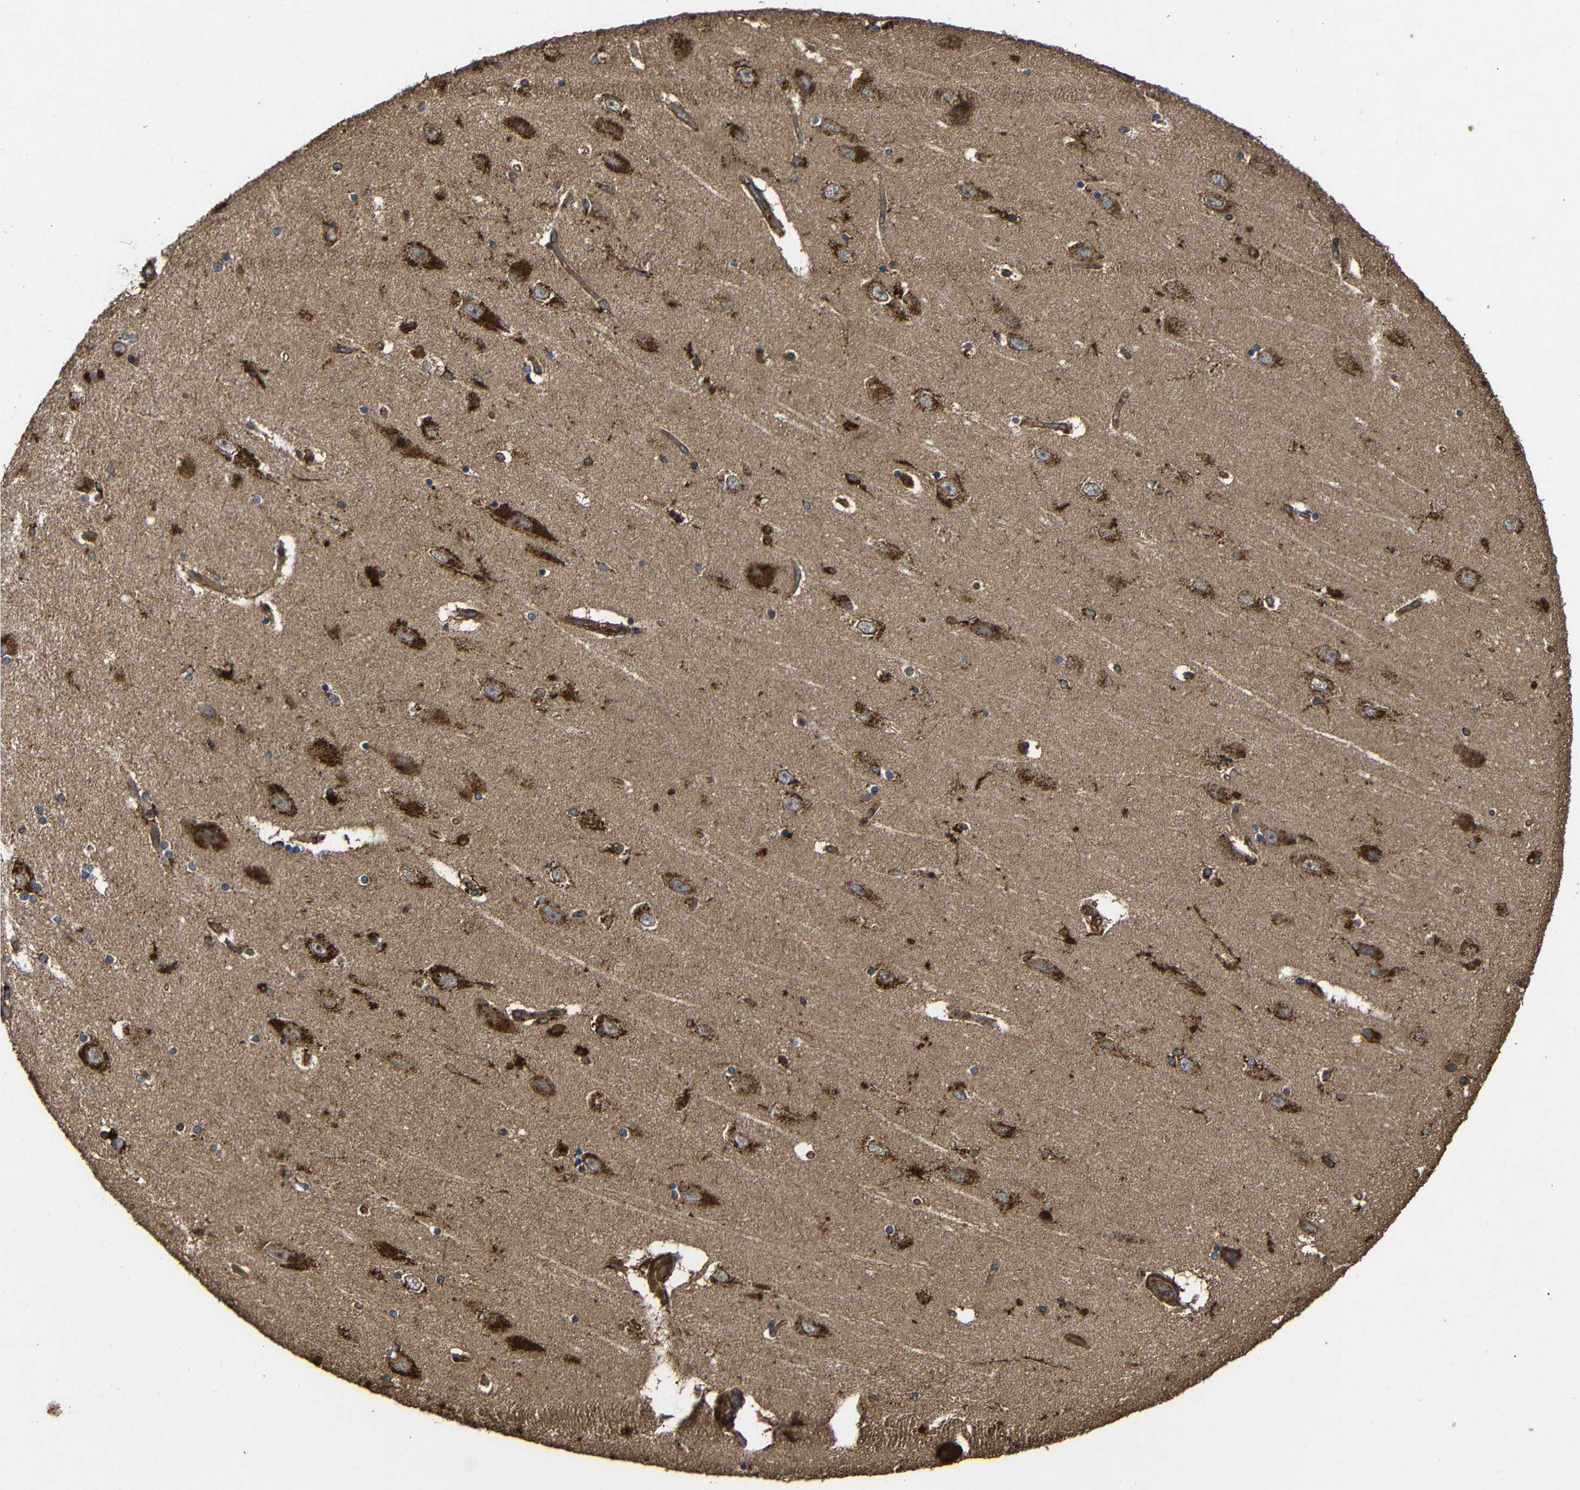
{"staining": {"intensity": "moderate", "quantity": "25%-75%", "location": "cytoplasmic/membranous"}, "tissue": "hippocampus", "cell_type": "Glial cells", "image_type": "normal", "snomed": [{"axis": "morphology", "description": "Normal tissue, NOS"}, {"axis": "topography", "description": "Hippocampus"}], "caption": "The histopathology image exhibits immunohistochemical staining of unremarkable hippocampus. There is moderate cytoplasmic/membranous staining is present in about 25%-75% of glial cells. (Stains: DAB (3,3'-diaminobenzidine) in brown, nuclei in blue, Microscopy: brightfield microscopy at high magnification).", "gene": "EIF2S1", "patient": {"sex": "female", "age": 54}}